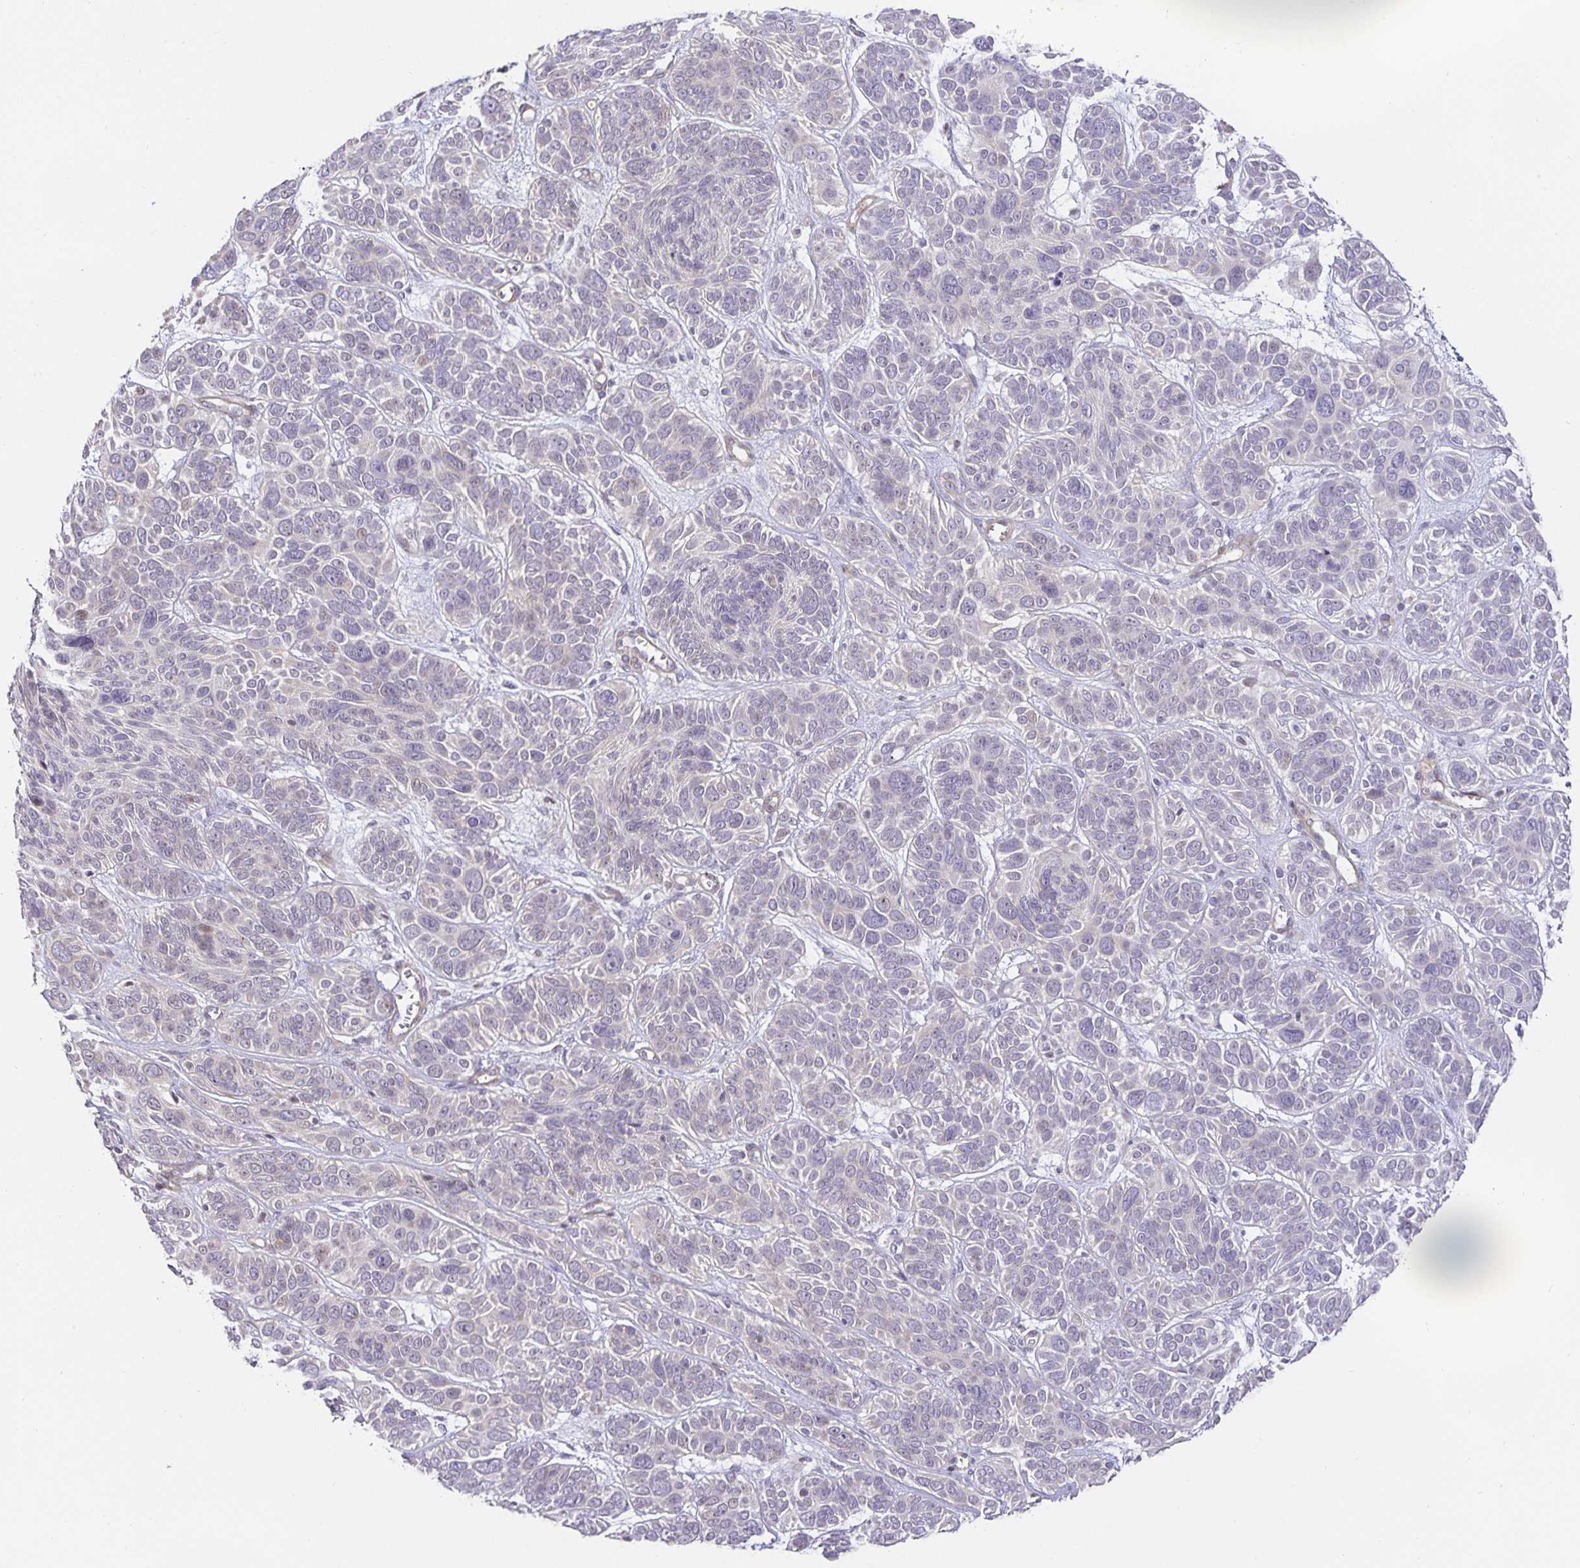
{"staining": {"intensity": "negative", "quantity": "none", "location": "none"}, "tissue": "skin cancer", "cell_type": "Tumor cells", "image_type": "cancer", "snomed": [{"axis": "morphology", "description": "Basal cell carcinoma"}, {"axis": "topography", "description": "Skin"}, {"axis": "topography", "description": "Skin of face"}], "caption": "DAB immunohistochemical staining of skin cancer (basal cell carcinoma) reveals no significant positivity in tumor cells. (Immunohistochemistry (ihc), brightfield microscopy, high magnification).", "gene": "TJP3", "patient": {"sex": "male", "age": 73}}